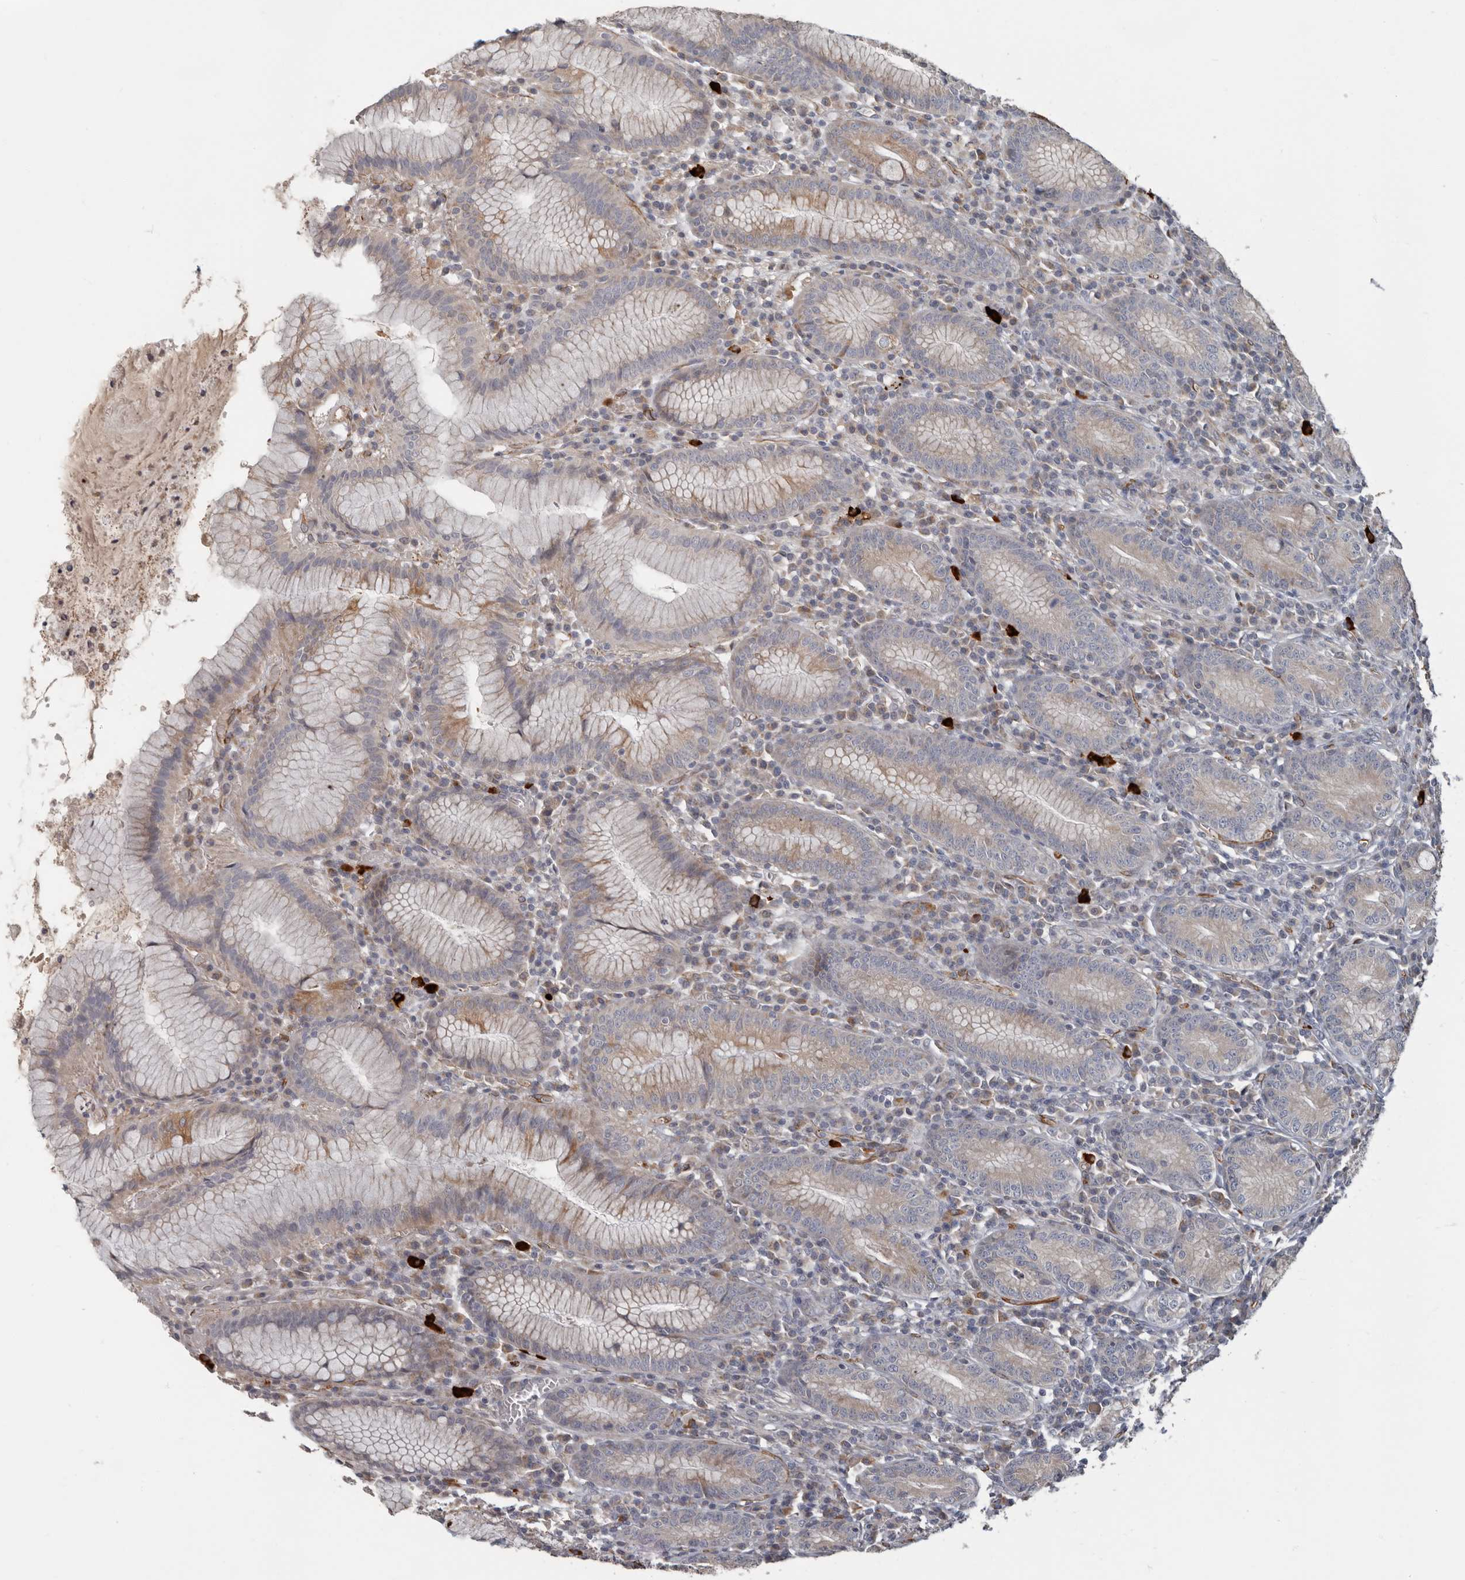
{"staining": {"intensity": "moderate", "quantity": "25%-75%", "location": "cytoplasmic/membranous"}, "tissue": "stomach", "cell_type": "Glandular cells", "image_type": "normal", "snomed": [{"axis": "morphology", "description": "Normal tissue, NOS"}, {"axis": "topography", "description": "Stomach"}], "caption": "DAB (3,3'-diaminobenzidine) immunohistochemical staining of unremarkable human stomach reveals moderate cytoplasmic/membranous protein expression in about 25%-75% of glandular cells.", "gene": "SPRING1", "patient": {"sex": "male", "age": 55}}